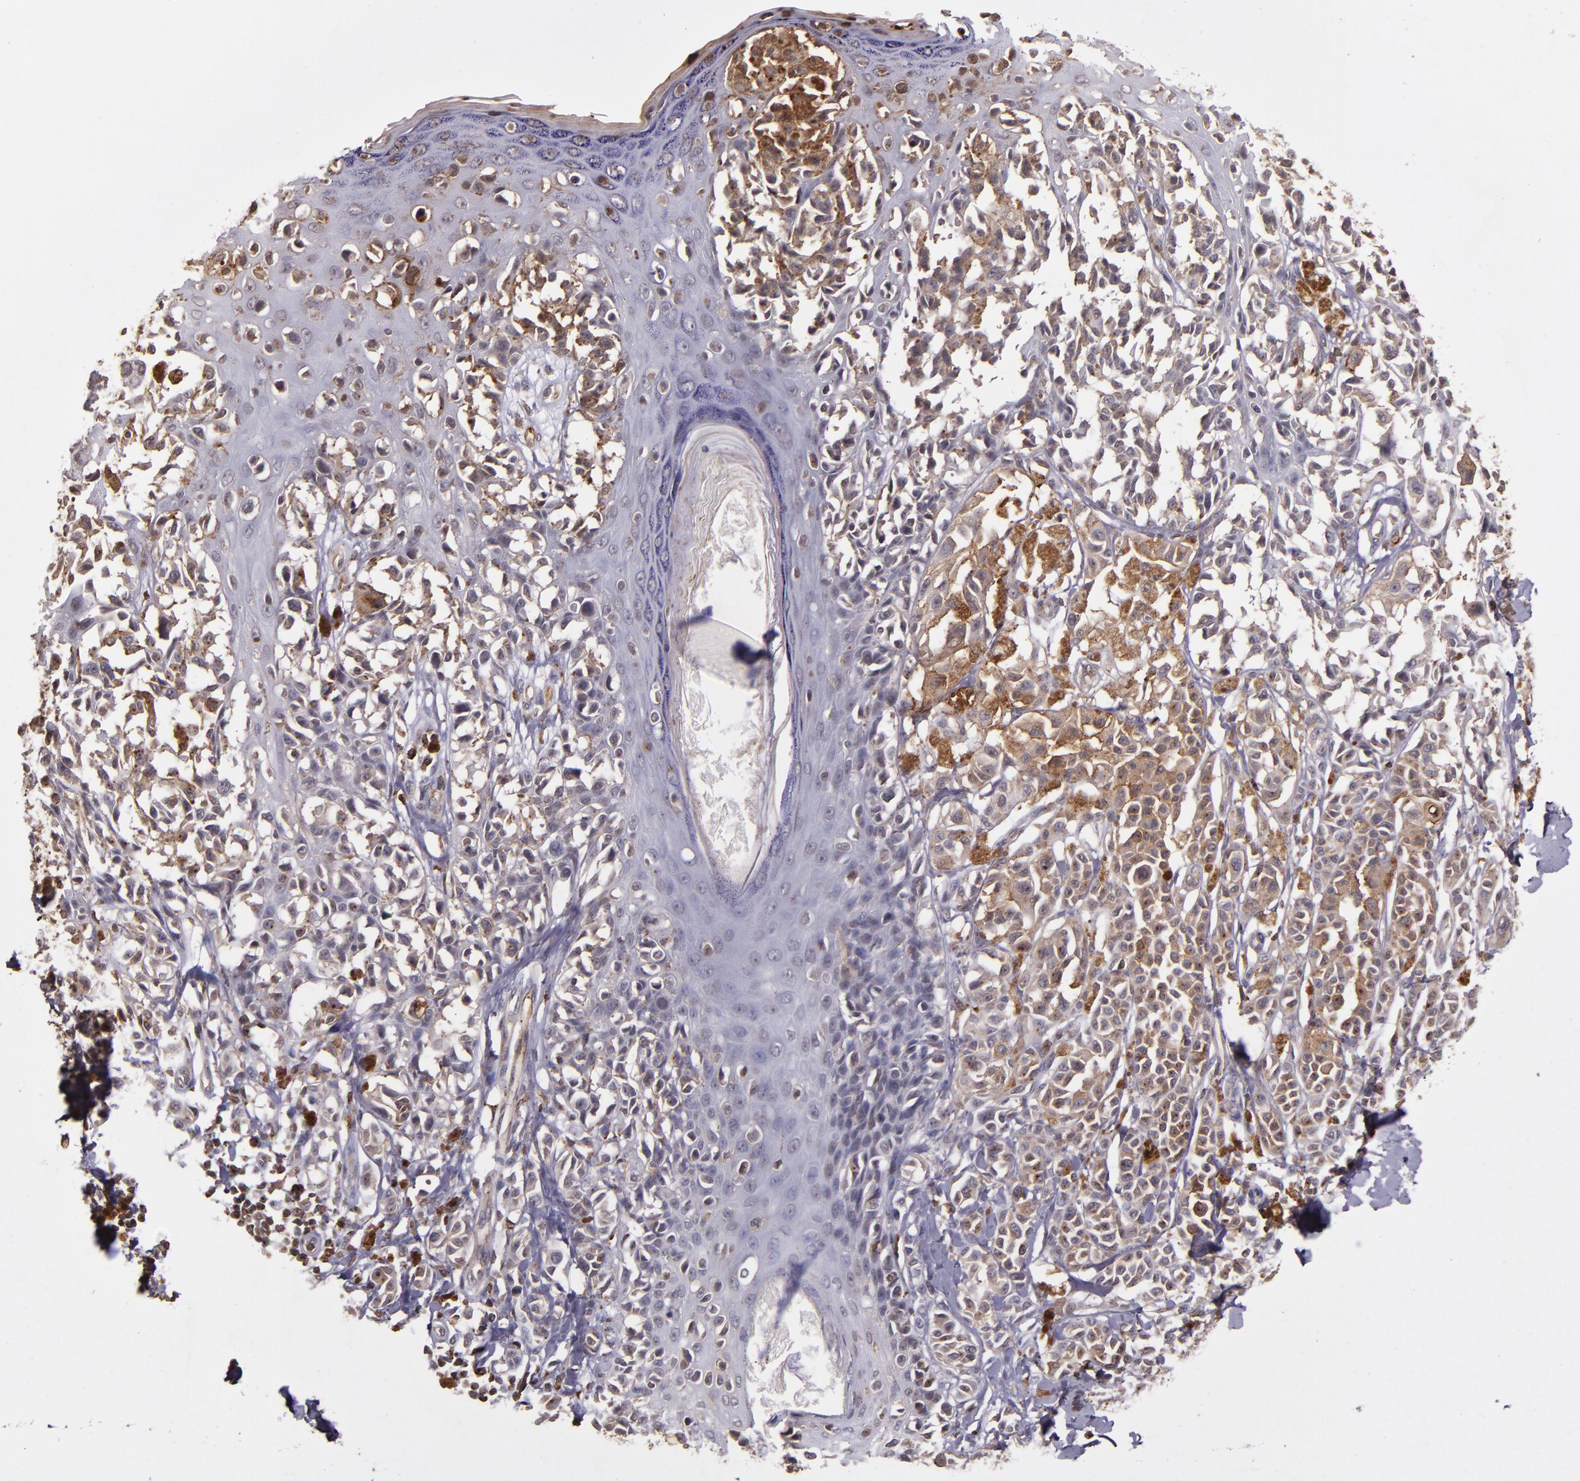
{"staining": {"intensity": "moderate", "quantity": ">75%", "location": "cytoplasmic/membranous"}, "tissue": "melanoma", "cell_type": "Tumor cells", "image_type": "cancer", "snomed": [{"axis": "morphology", "description": "Malignant melanoma, NOS"}, {"axis": "topography", "description": "Skin"}], "caption": "Immunohistochemical staining of malignant melanoma demonstrates medium levels of moderate cytoplasmic/membranous positivity in approximately >75% of tumor cells.", "gene": "SLC2A3", "patient": {"sex": "female", "age": 38}}